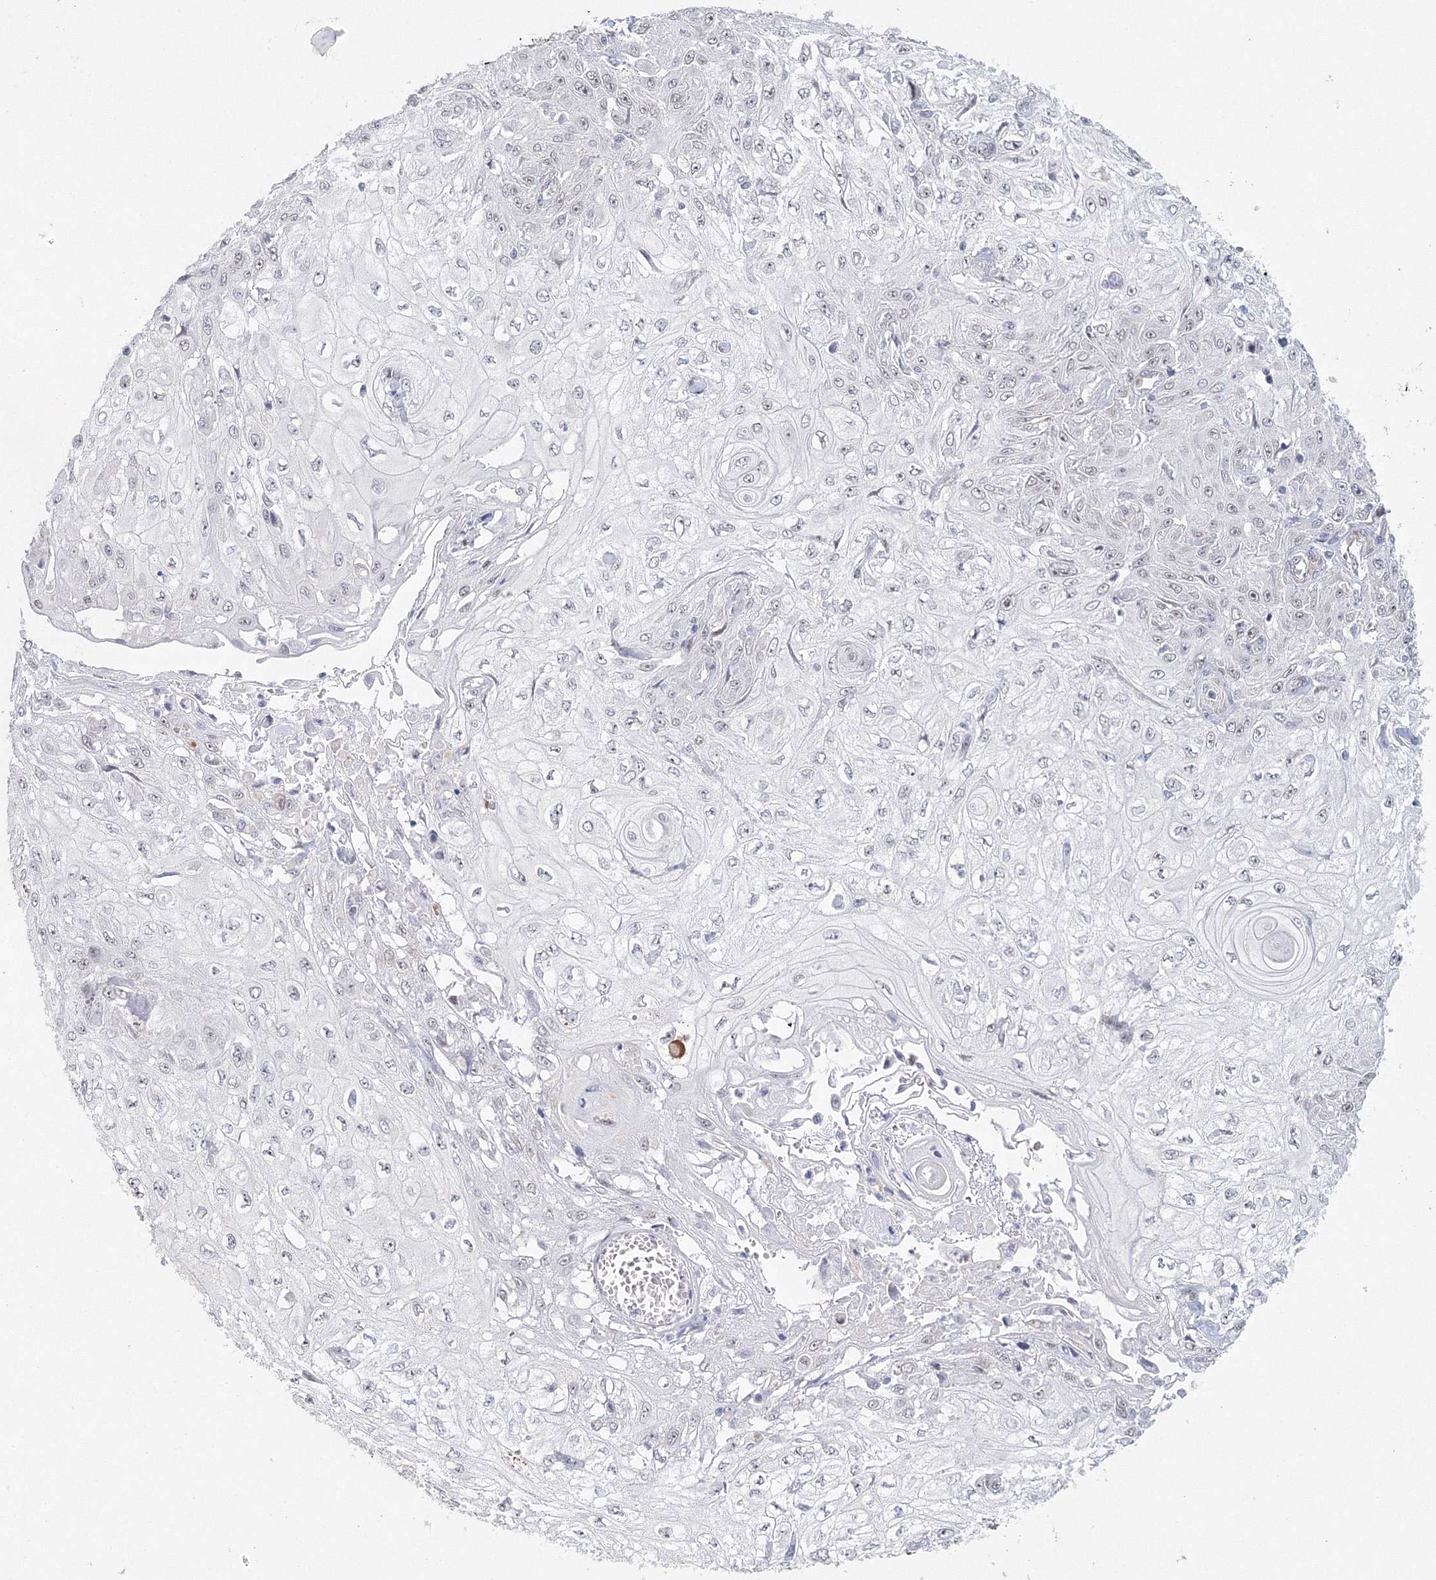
{"staining": {"intensity": "negative", "quantity": "none", "location": "none"}, "tissue": "skin cancer", "cell_type": "Tumor cells", "image_type": "cancer", "snomed": [{"axis": "morphology", "description": "Squamous cell carcinoma, NOS"}, {"axis": "morphology", "description": "Squamous cell carcinoma, metastatic, NOS"}, {"axis": "topography", "description": "Skin"}, {"axis": "topography", "description": "Lymph node"}], "caption": "Protein analysis of skin squamous cell carcinoma reveals no significant staining in tumor cells.", "gene": "SIRT7", "patient": {"sex": "male", "age": 75}}